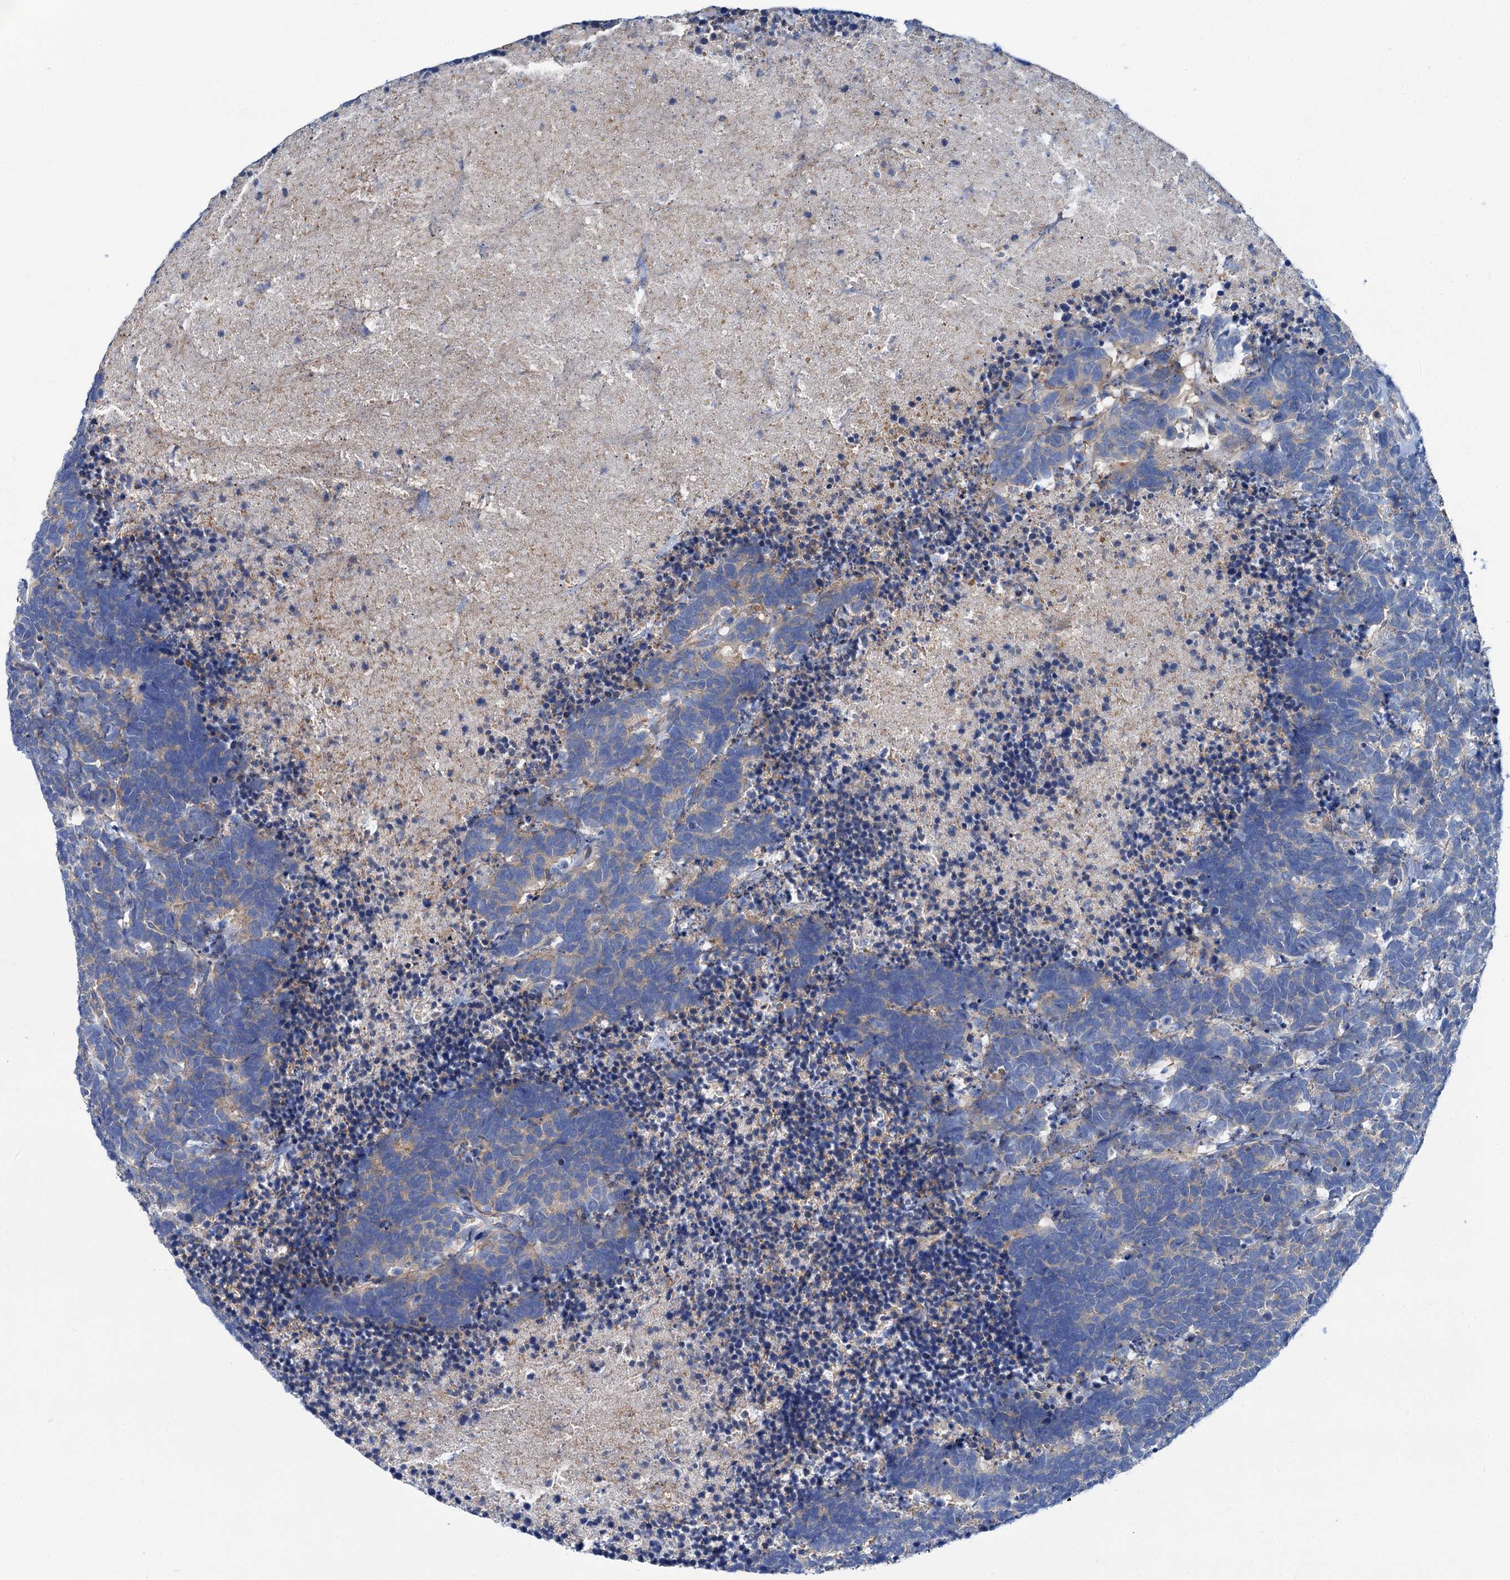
{"staining": {"intensity": "negative", "quantity": "none", "location": "none"}, "tissue": "carcinoid", "cell_type": "Tumor cells", "image_type": "cancer", "snomed": [{"axis": "morphology", "description": "Carcinoma, NOS"}, {"axis": "morphology", "description": "Carcinoid, malignant, NOS"}, {"axis": "topography", "description": "Urinary bladder"}], "caption": "This is an immunohistochemistry histopathology image of human carcinoid (malignant). There is no positivity in tumor cells.", "gene": "TRIM55", "patient": {"sex": "male", "age": 57}}